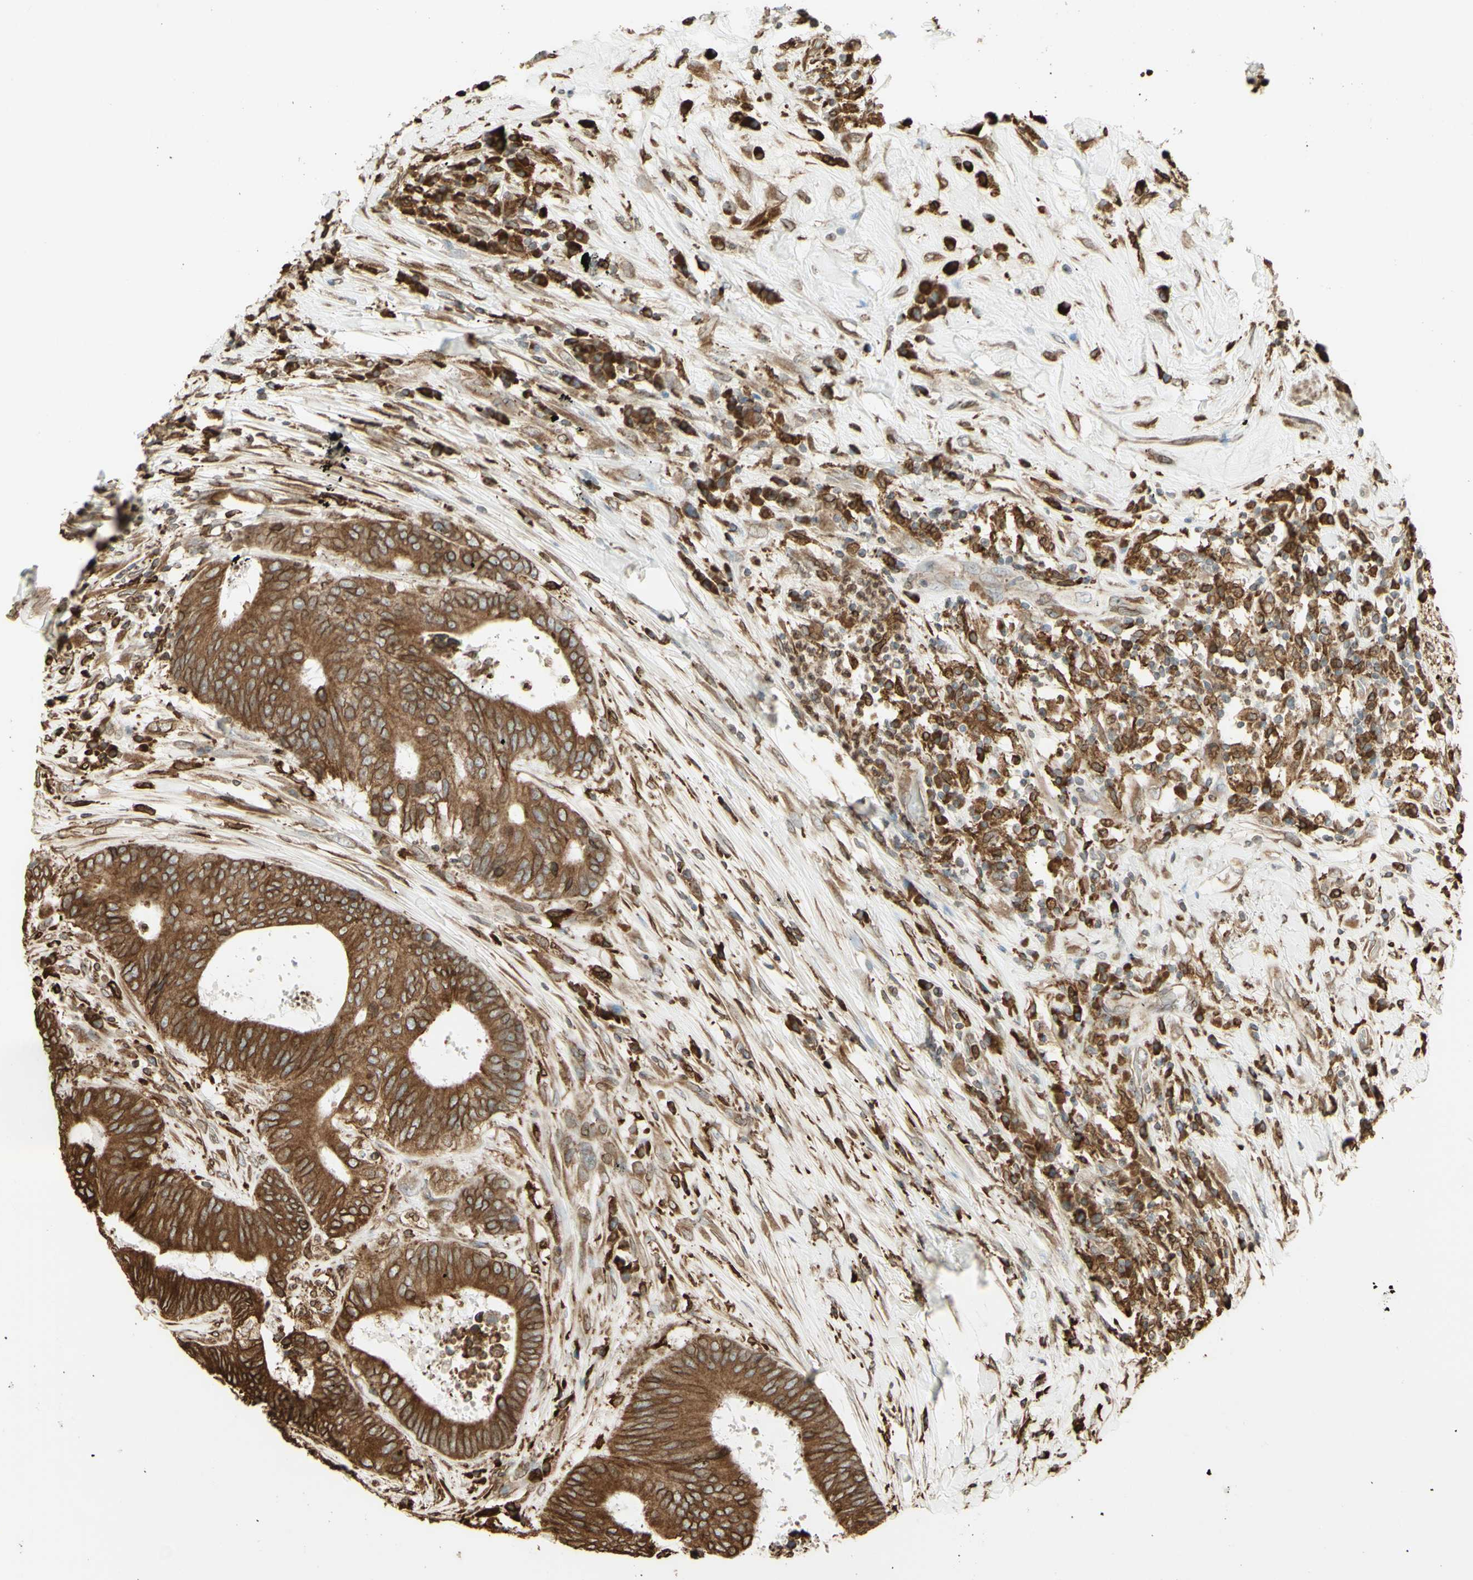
{"staining": {"intensity": "moderate", "quantity": ">75%", "location": "cytoplasmic/membranous"}, "tissue": "colorectal cancer", "cell_type": "Tumor cells", "image_type": "cancer", "snomed": [{"axis": "morphology", "description": "Adenocarcinoma, NOS"}, {"axis": "topography", "description": "Rectum"}], "caption": "This histopathology image displays immunohistochemistry staining of colorectal adenocarcinoma, with medium moderate cytoplasmic/membranous staining in approximately >75% of tumor cells.", "gene": "CANX", "patient": {"sex": "male", "age": 72}}